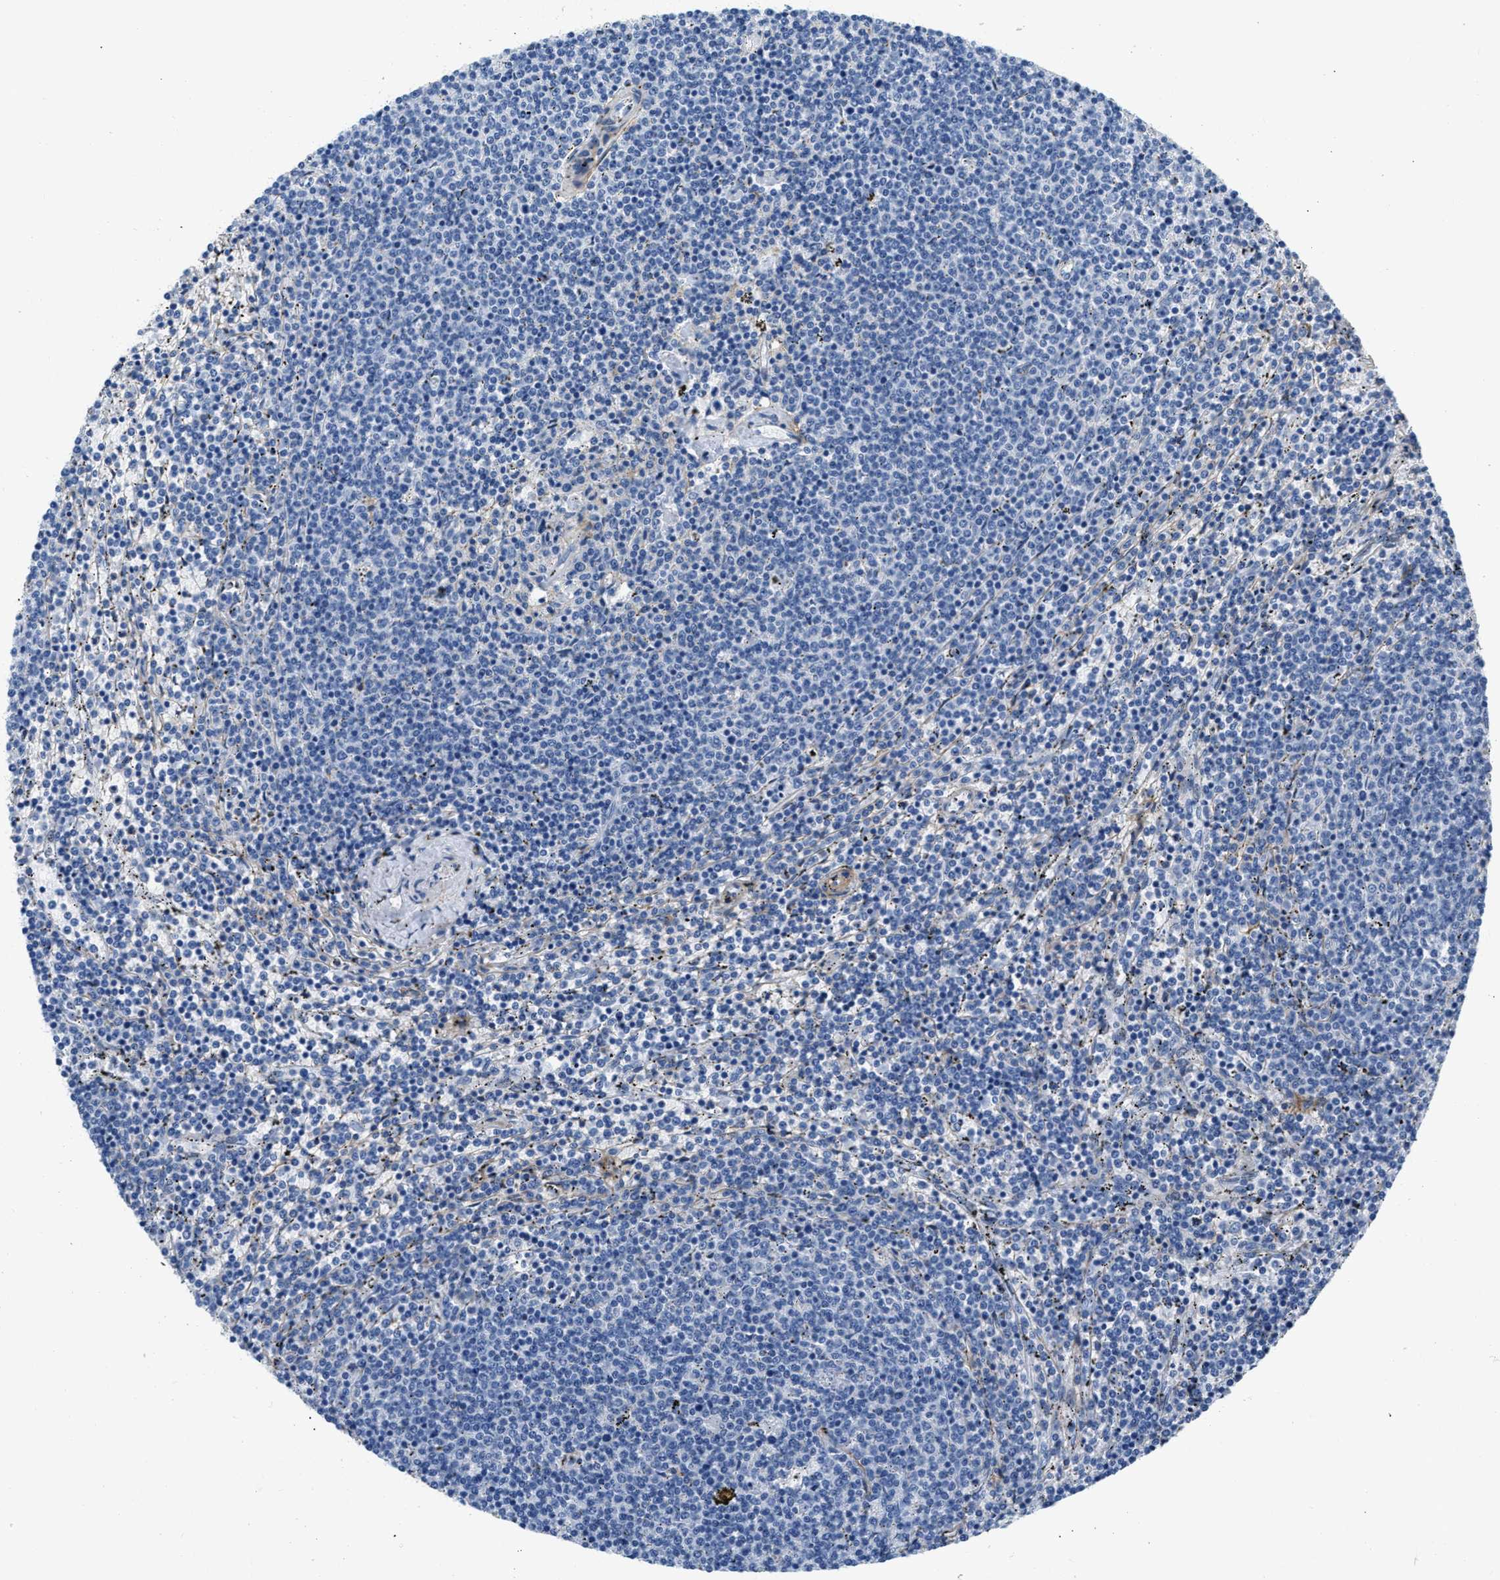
{"staining": {"intensity": "negative", "quantity": "none", "location": "none"}, "tissue": "lymphoma", "cell_type": "Tumor cells", "image_type": "cancer", "snomed": [{"axis": "morphology", "description": "Malignant lymphoma, non-Hodgkin's type, Low grade"}, {"axis": "topography", "description": "Spleen"}], "caption": "This micrograph is of low-grade malignant lymphoma, non-Hodgkin's type stained with IHC to label a protein in brown with the nuclei are counter-stained blue. There is no expression in tumor cells.", "gene": "PDGFRB", "patient": {"sex": "female", "age": 50}}